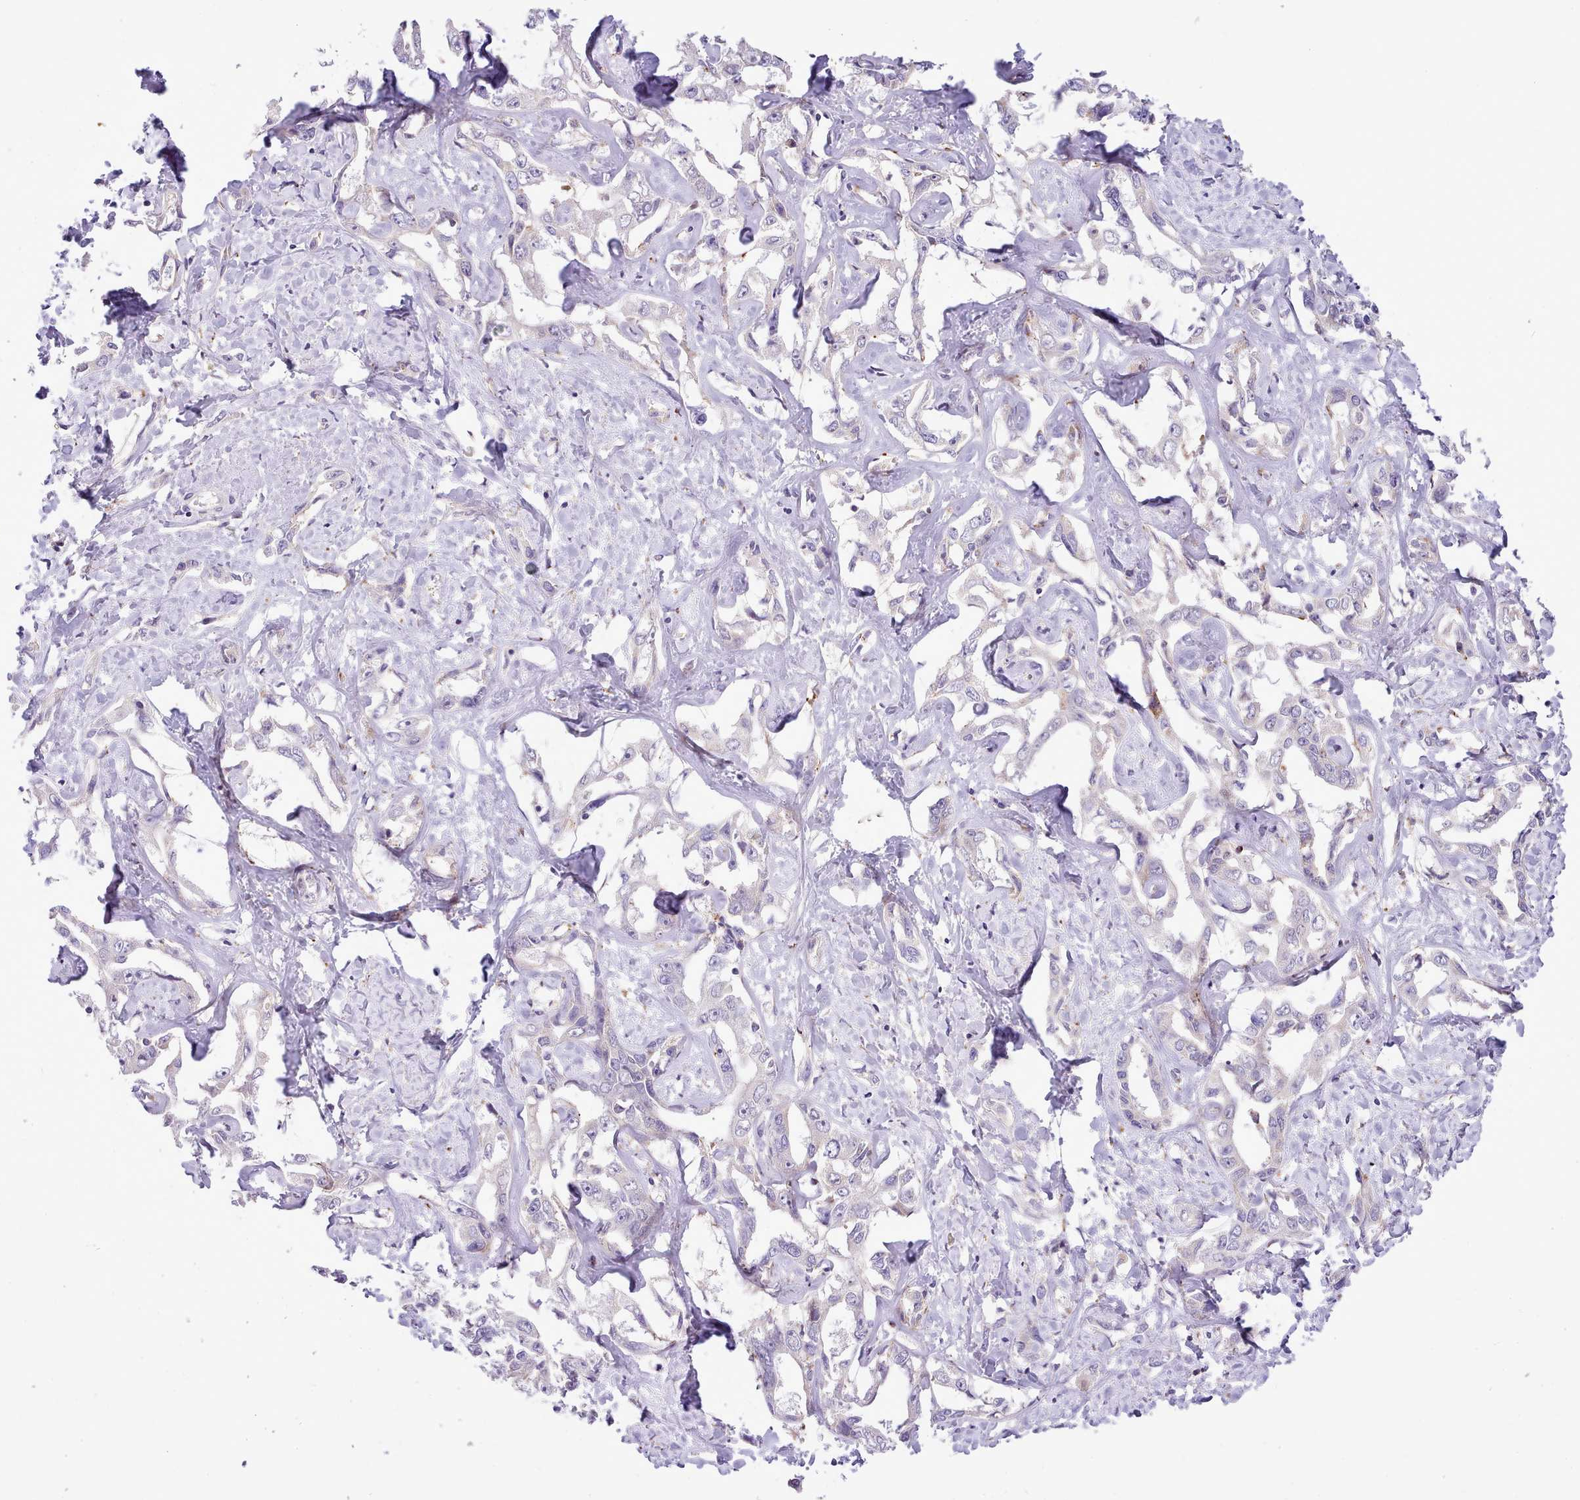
{"staining": {"intensity": "negative", "quantity": "none", "location": "none"}, "tissue": "liver cancer", "cell_type": "Tumor cells", "image_type": "cancer", "snomed": [{"axis": "morphology", "description": "Cholangiocarcinoma"}, {"axis": "topography", "description": "Liver"}], "caption": "IHC of human liver cholangiocarcinoma reveals no expression in tumor cells. (DAB IHC, high magnification).", "gene": "FAM83E", "patient": {"sex": "male", "age": 59}}